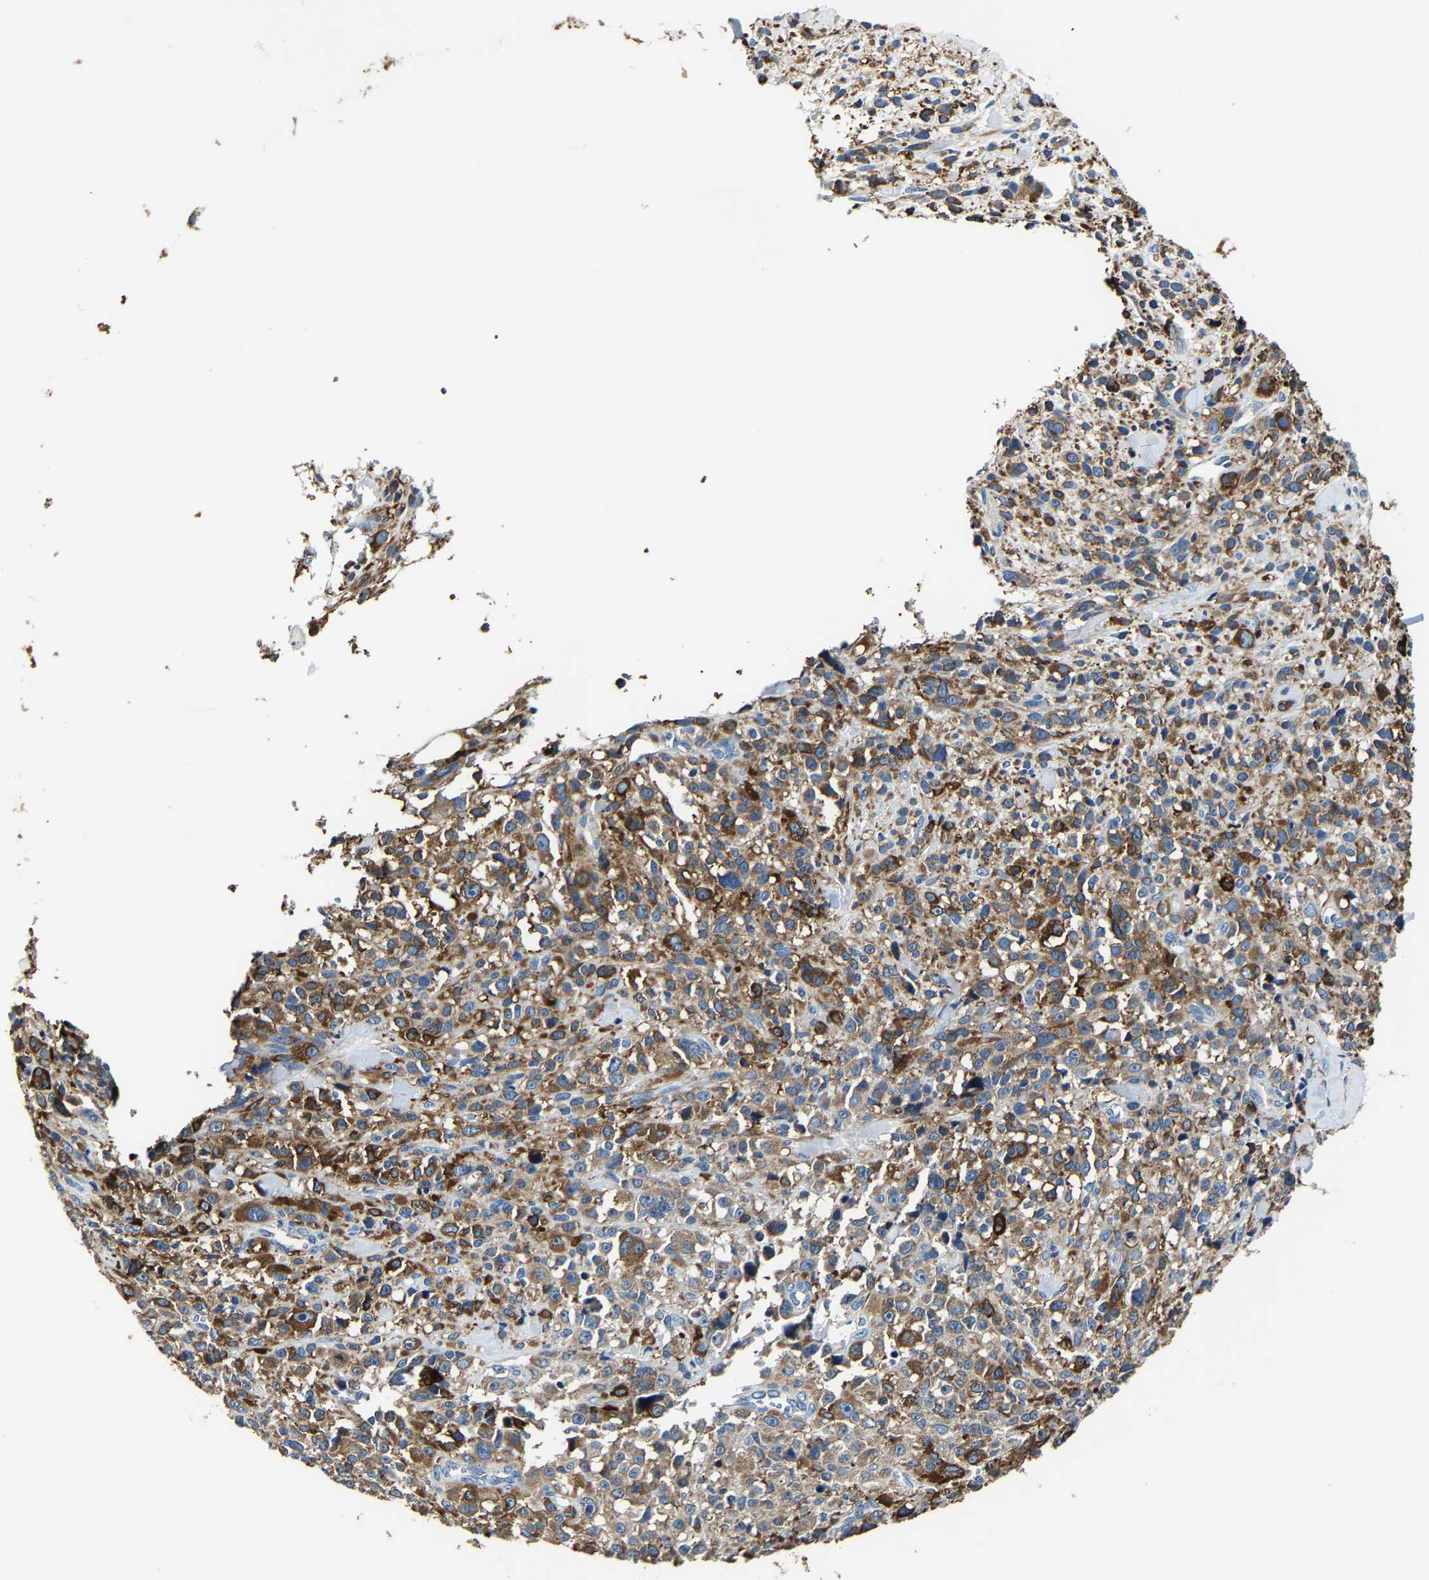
{"staining": {"intensity": "moderate", "quantity": ">75%", "location": "cytoplasmic/membranous"}, "tissue": "melanoma", "cell_type": "Tumor cells", "image_type": "cancer", "snomed": [{"axis": "morphology", "description": "Malignant melanoma, NOS"}, {"axis": "topography", "description": "Skin"}], "caption": "Moderate cytoplasmic/membranous expression is seen in approximately >75% of tumor cells in melanoma.", "gene": "AGK", "patient": {"sex": "female", "age": 55}}